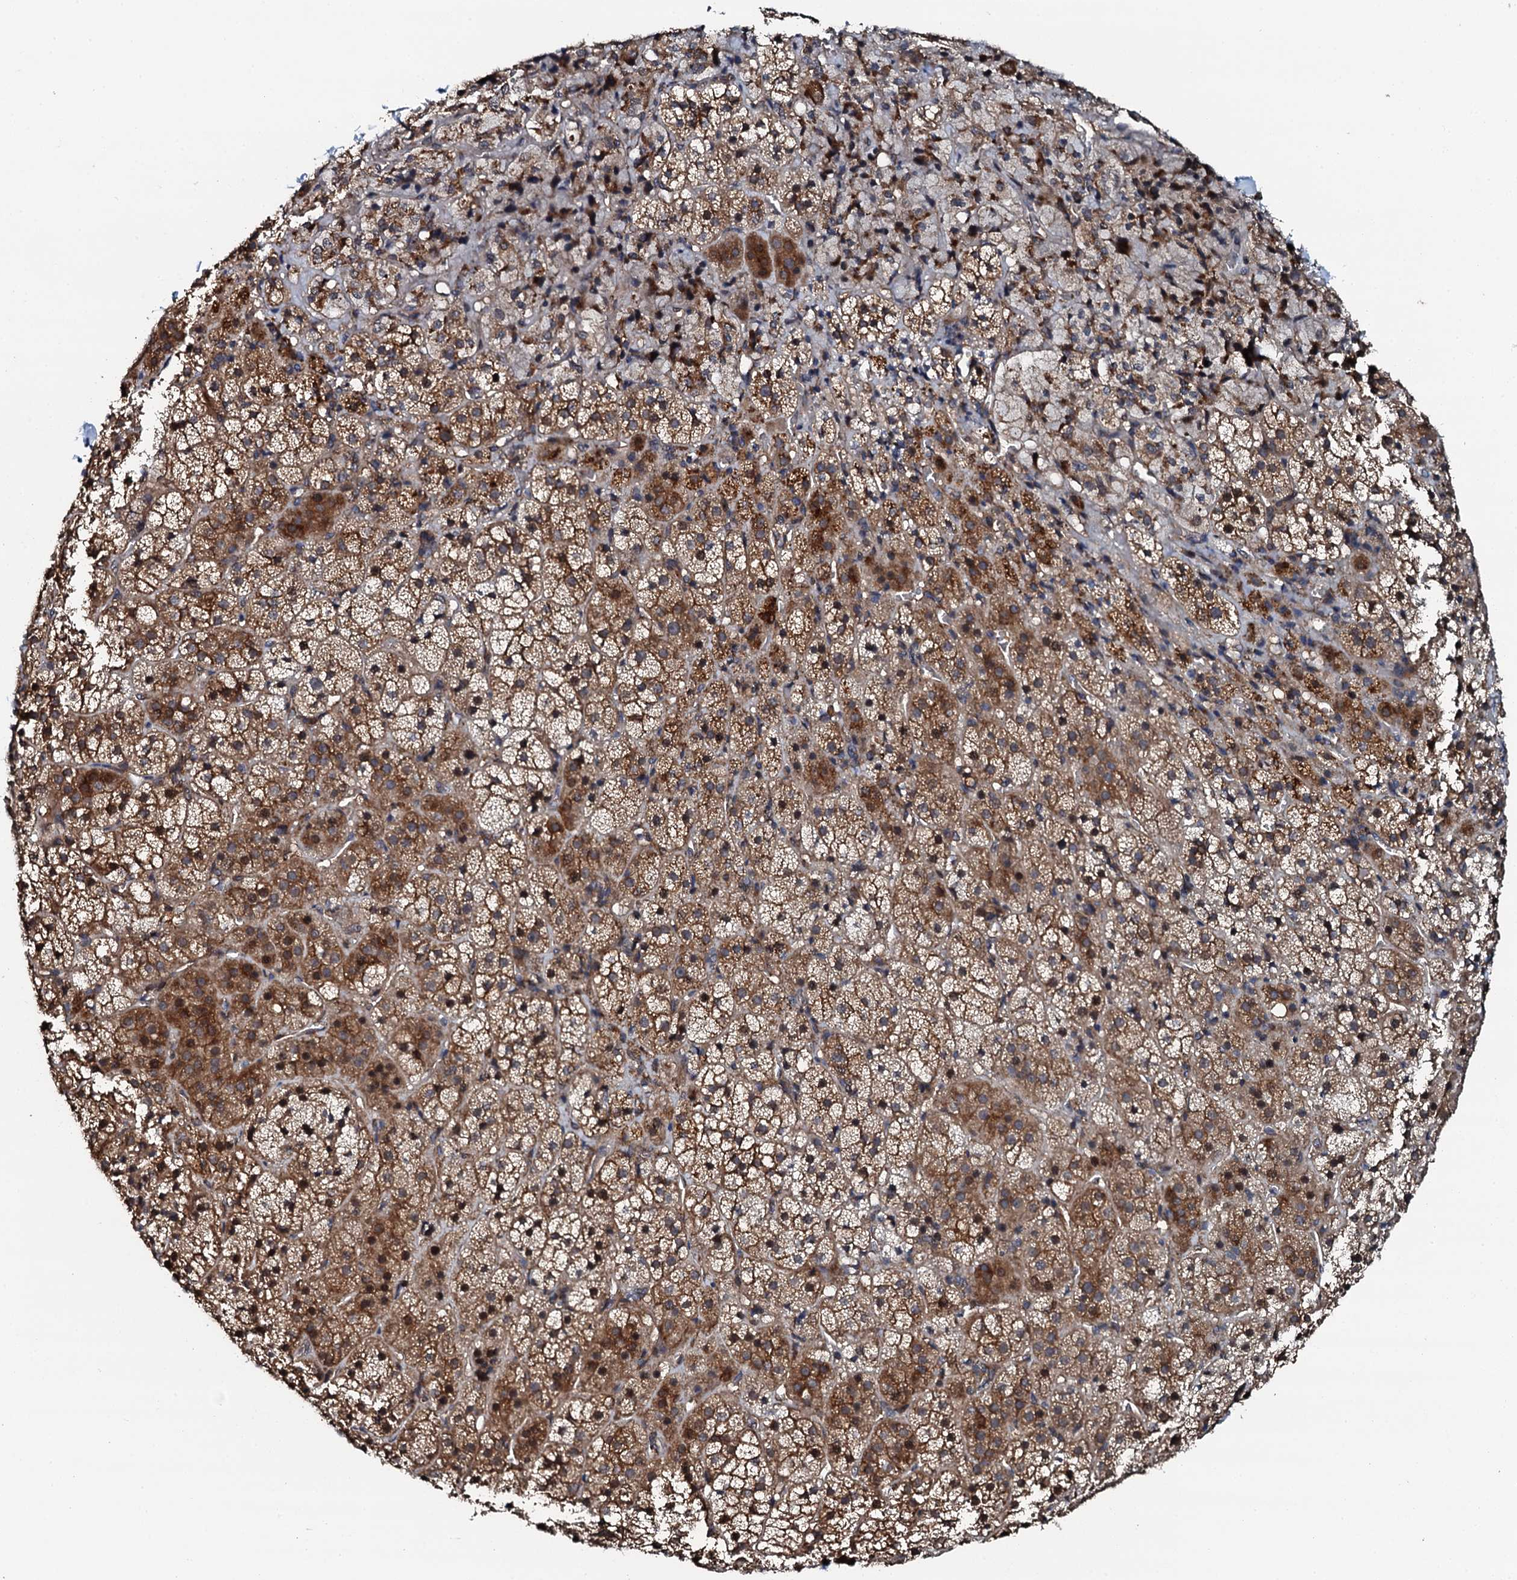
{"staining": {"intensity": "moderate", "quantity": ">75%", "location": "cytoplasmic/membranous,nuclear"}, "tissue": "adrenal gland", "cell_type": "Glandular cells", "image_type": "normal", "snomed": [{"axis": "morphology", "description": "Normal tissue, NOS"}, {"axis": "topography", "description": "Adrenal gland"}], "caption": "Protein staining of unremarkable adrenal gland exhibits moderate cytoplasmic/membranous,nuclear positivity in approximately >75% of glandular cells.", "gene": "FLYWCH1", "patient": {"sex": "female", "age": 44}}